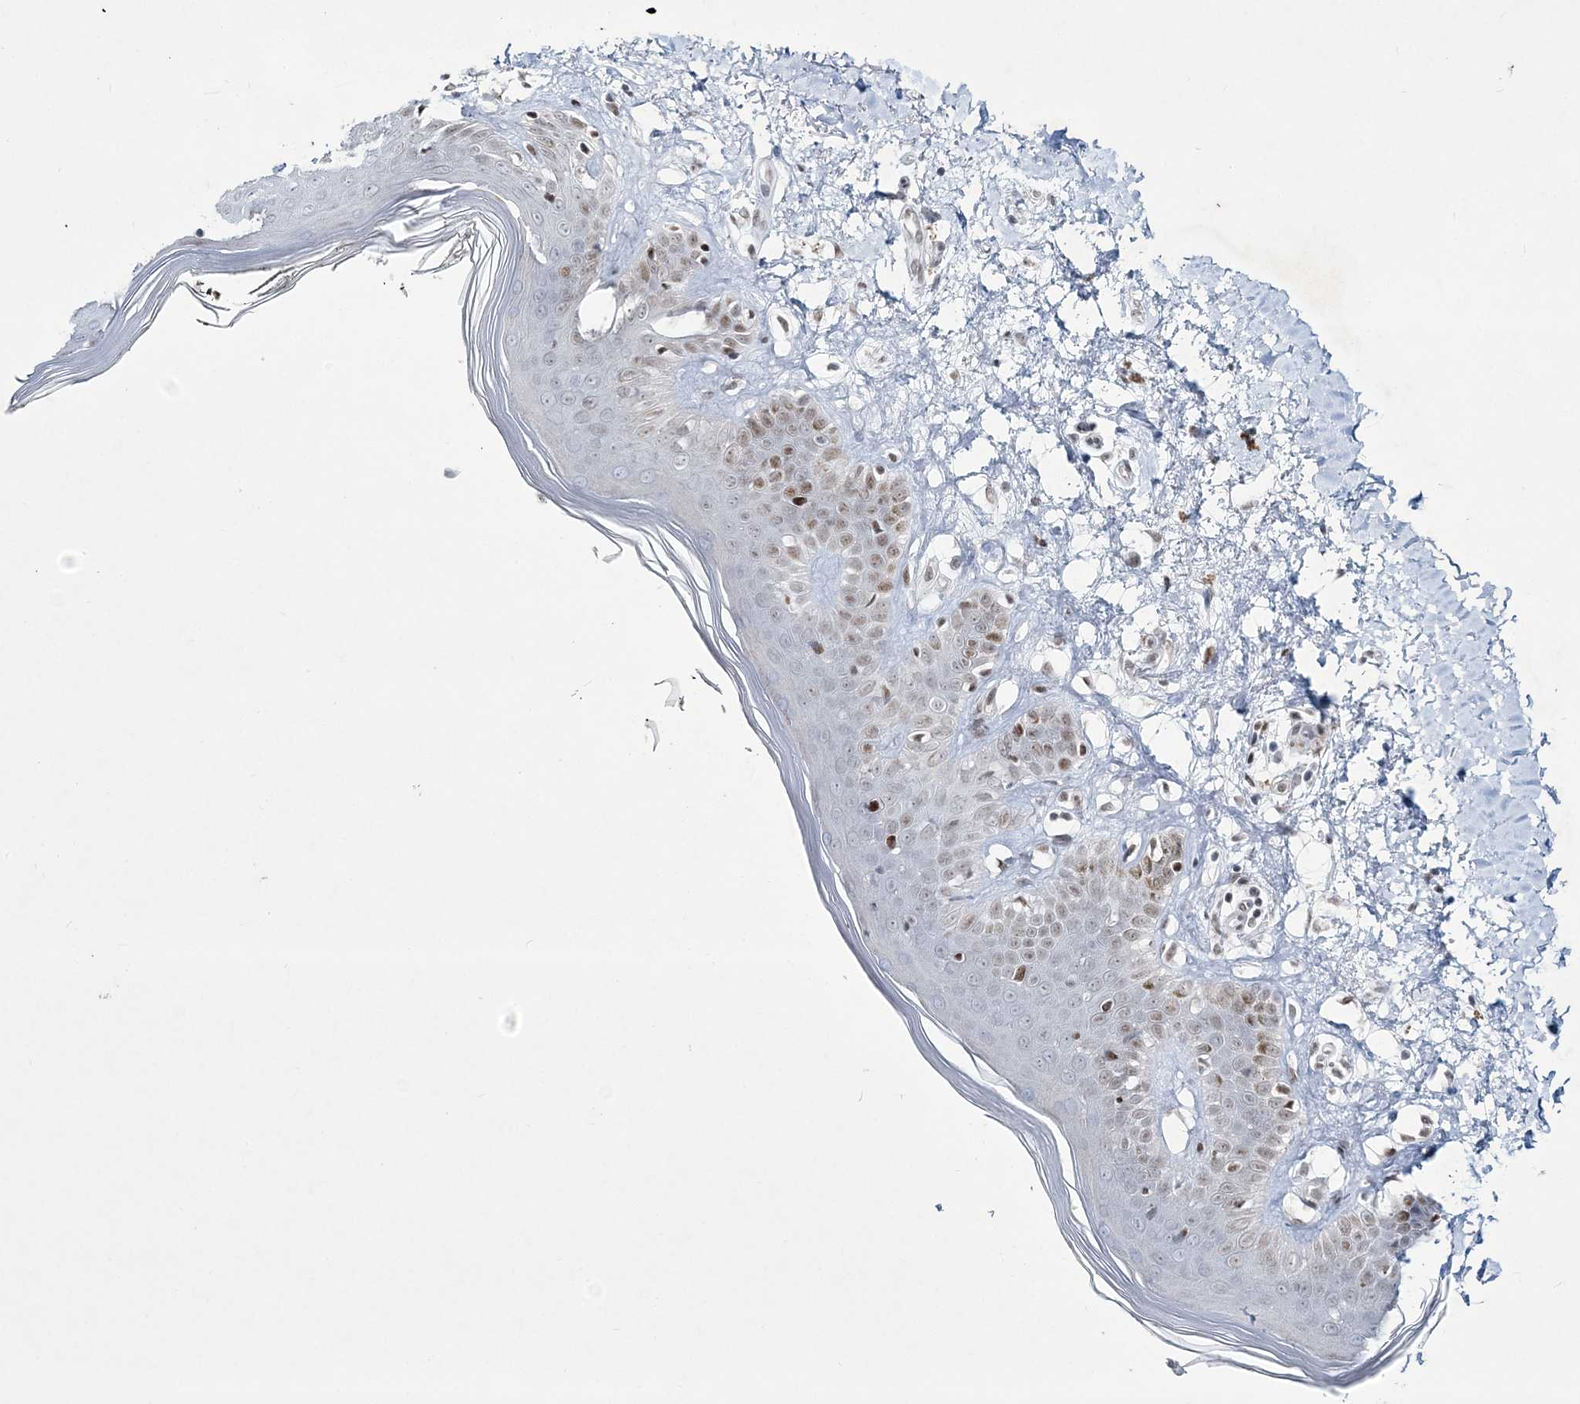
{"staining": {"intensity": "moderate", "quantity": ">75%", "location": "nuclear"}, "tissue": "skin", "cell_type": "Fibroblasts", "image_type": "normal", "snomed": [{"axis": "morphology", "description": "Normal tissue, NOS"}, {"axis": "topography", "description": "Skin"}], "caption": "Moderate nuclear protein expression is seen in approximately >75% of fibroblasts in skin.", "gene": "LRRFIP2", "patient": {"sex": "female", "age": 64}}